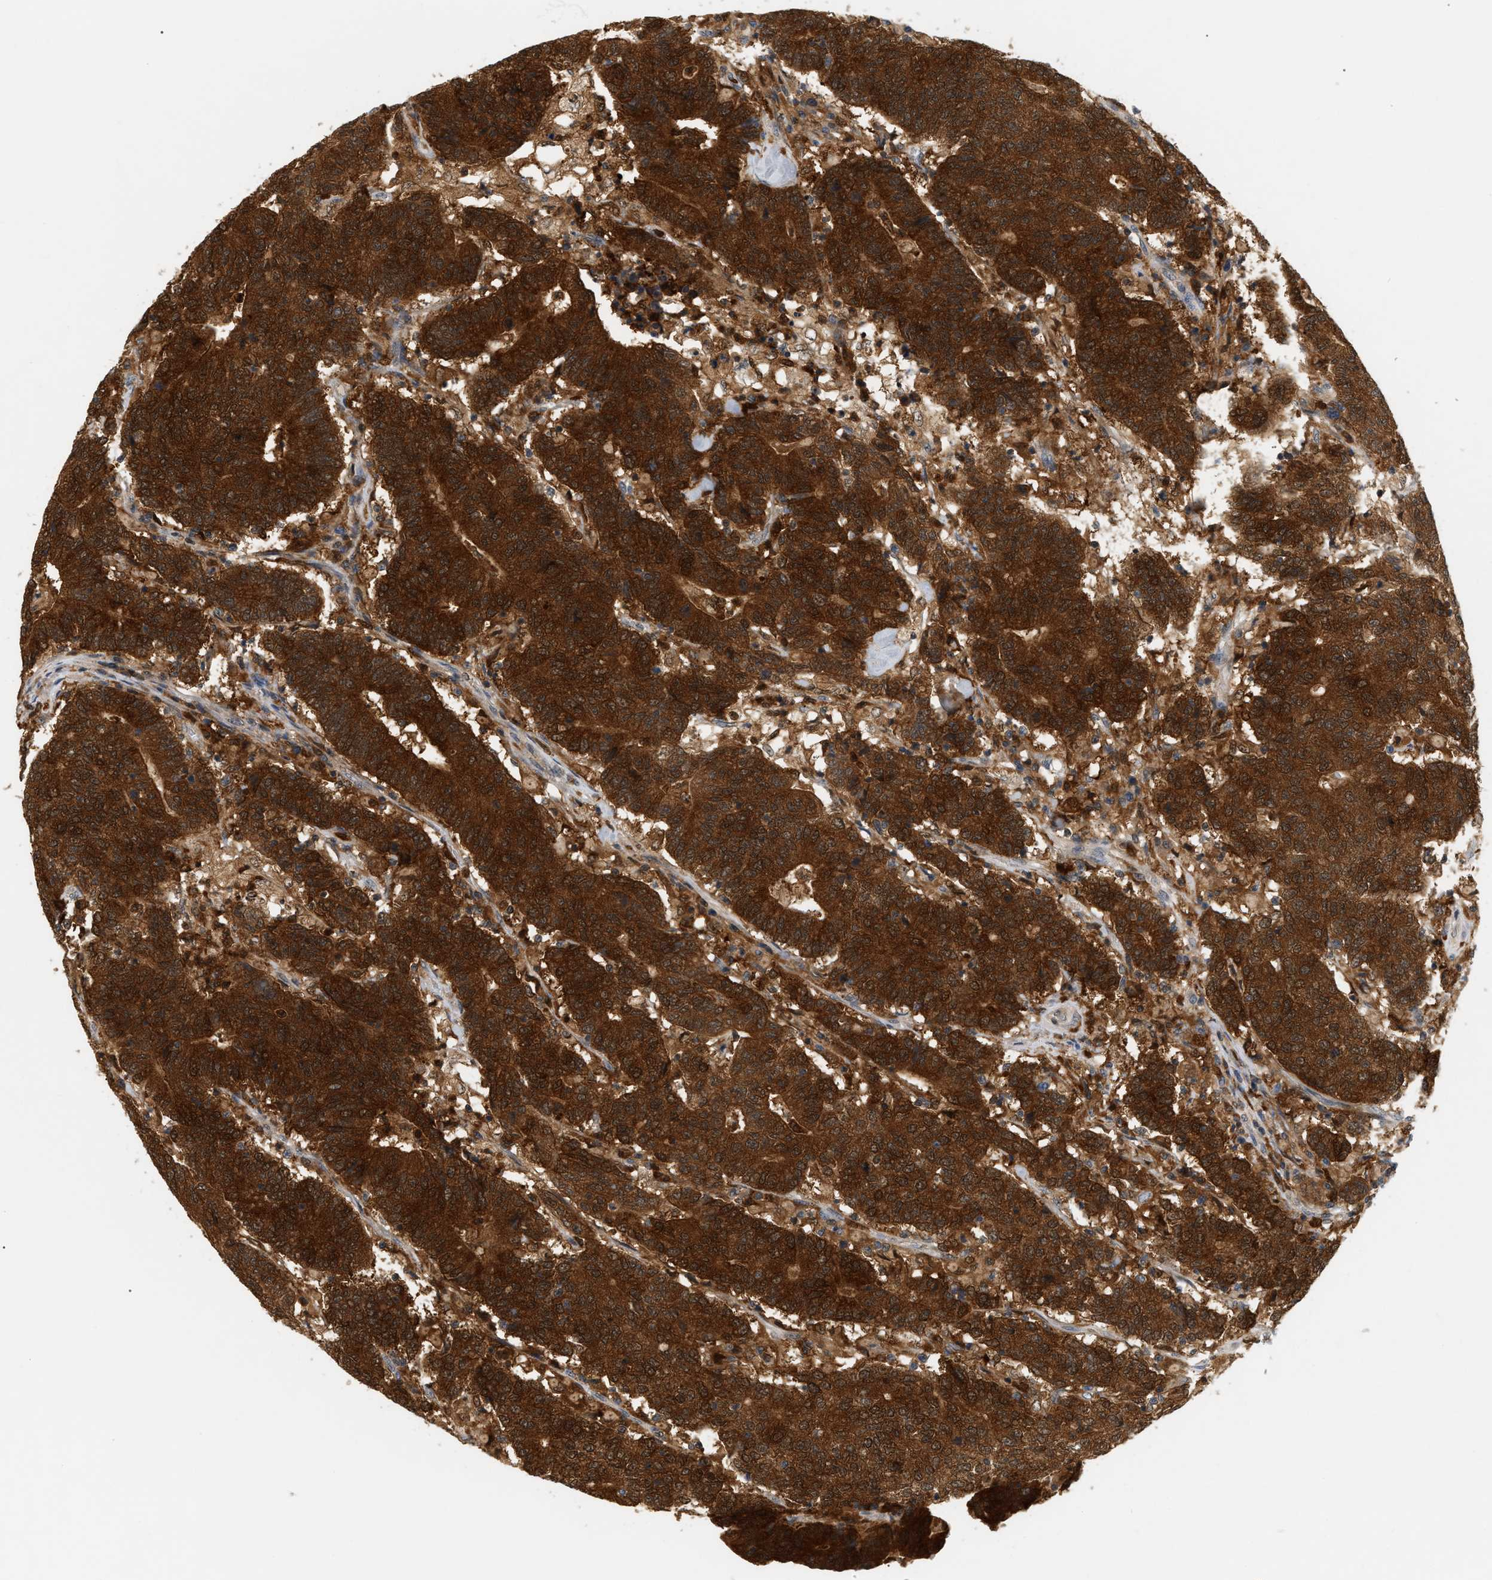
{"staining": {"intensity": "strong", "quantity": ">75%", "location": "cytoplasmic/membranous"}, "tissue": "colorectal cancer", "cell_type": "Tumor cells", "image_type": "cancer", "snomed": [{"axis": "morphology", "description": "Normal tissue, NOS"}, {"axis": "morphology", "description": "Adenocarcinoma, NOS"}, {"axis": "topography", "description": "Colon"}], "caption": "Tumor cells display strong cytoplasmic/membranous expression in approximately >75% of cells in adenocarcinoma (colorectal).", "gene": "PYCARD", "patient": {"sex": "female", "age": 75}}